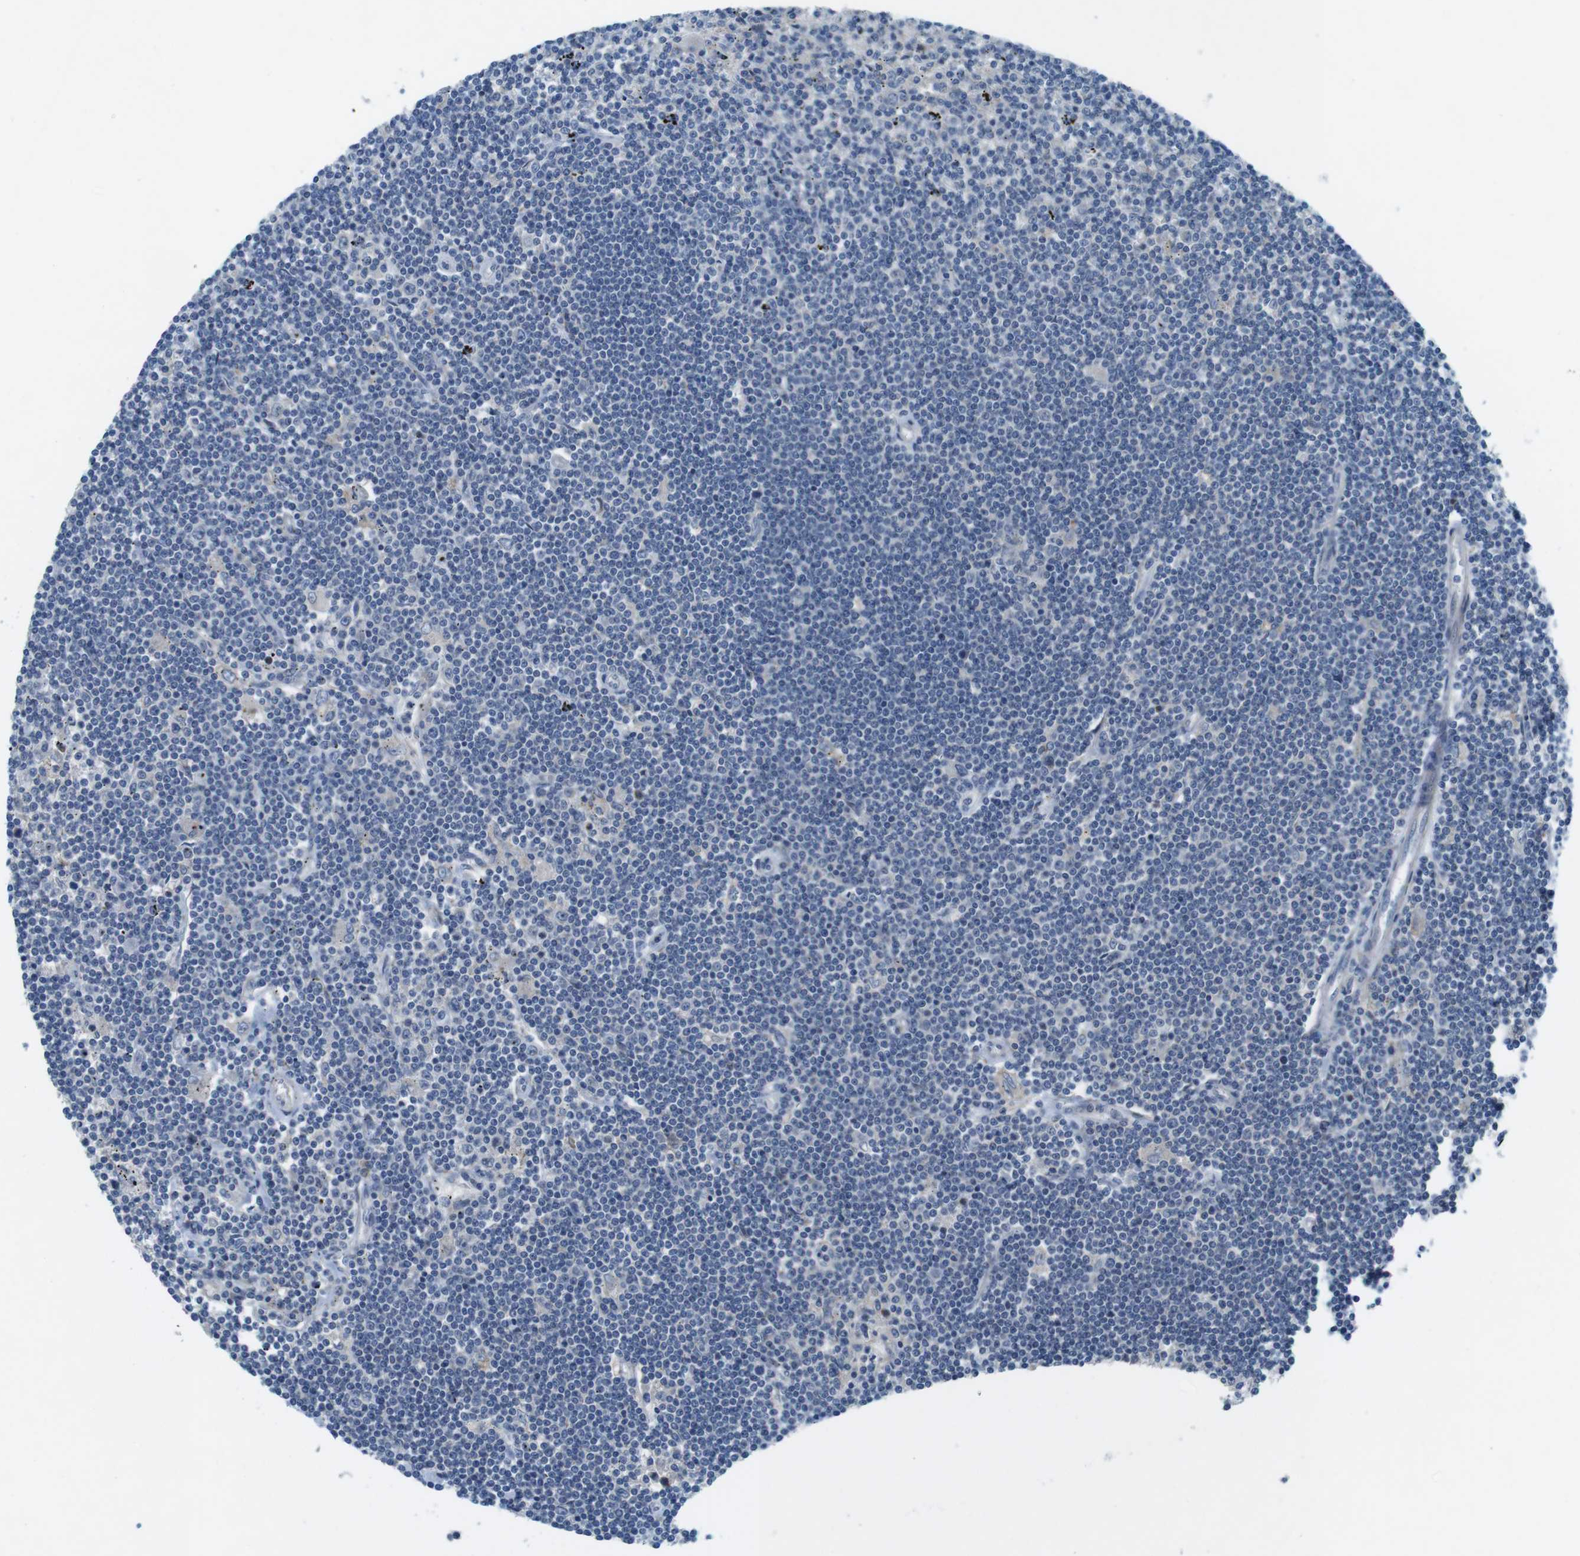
{"staining": {"intensity": "negative", "quantity": "none", "location": "none"}, "tissue": "lymphoma", "cell_type": "Tumor cells", "image_type": "cancer", "snomed": [{"axis": "morphology", "description": "Malignant lymphoma, non-Hodgkin's type, Low grade"}, {"axis": "topography", "description": "Spleen"}], "caption": "Immunohistochemistry (IHC) of human lymphoma exhibits no staining in tumor cells.", "gene": "TYW1", "patient": {"sex": "male", "age": 76}}